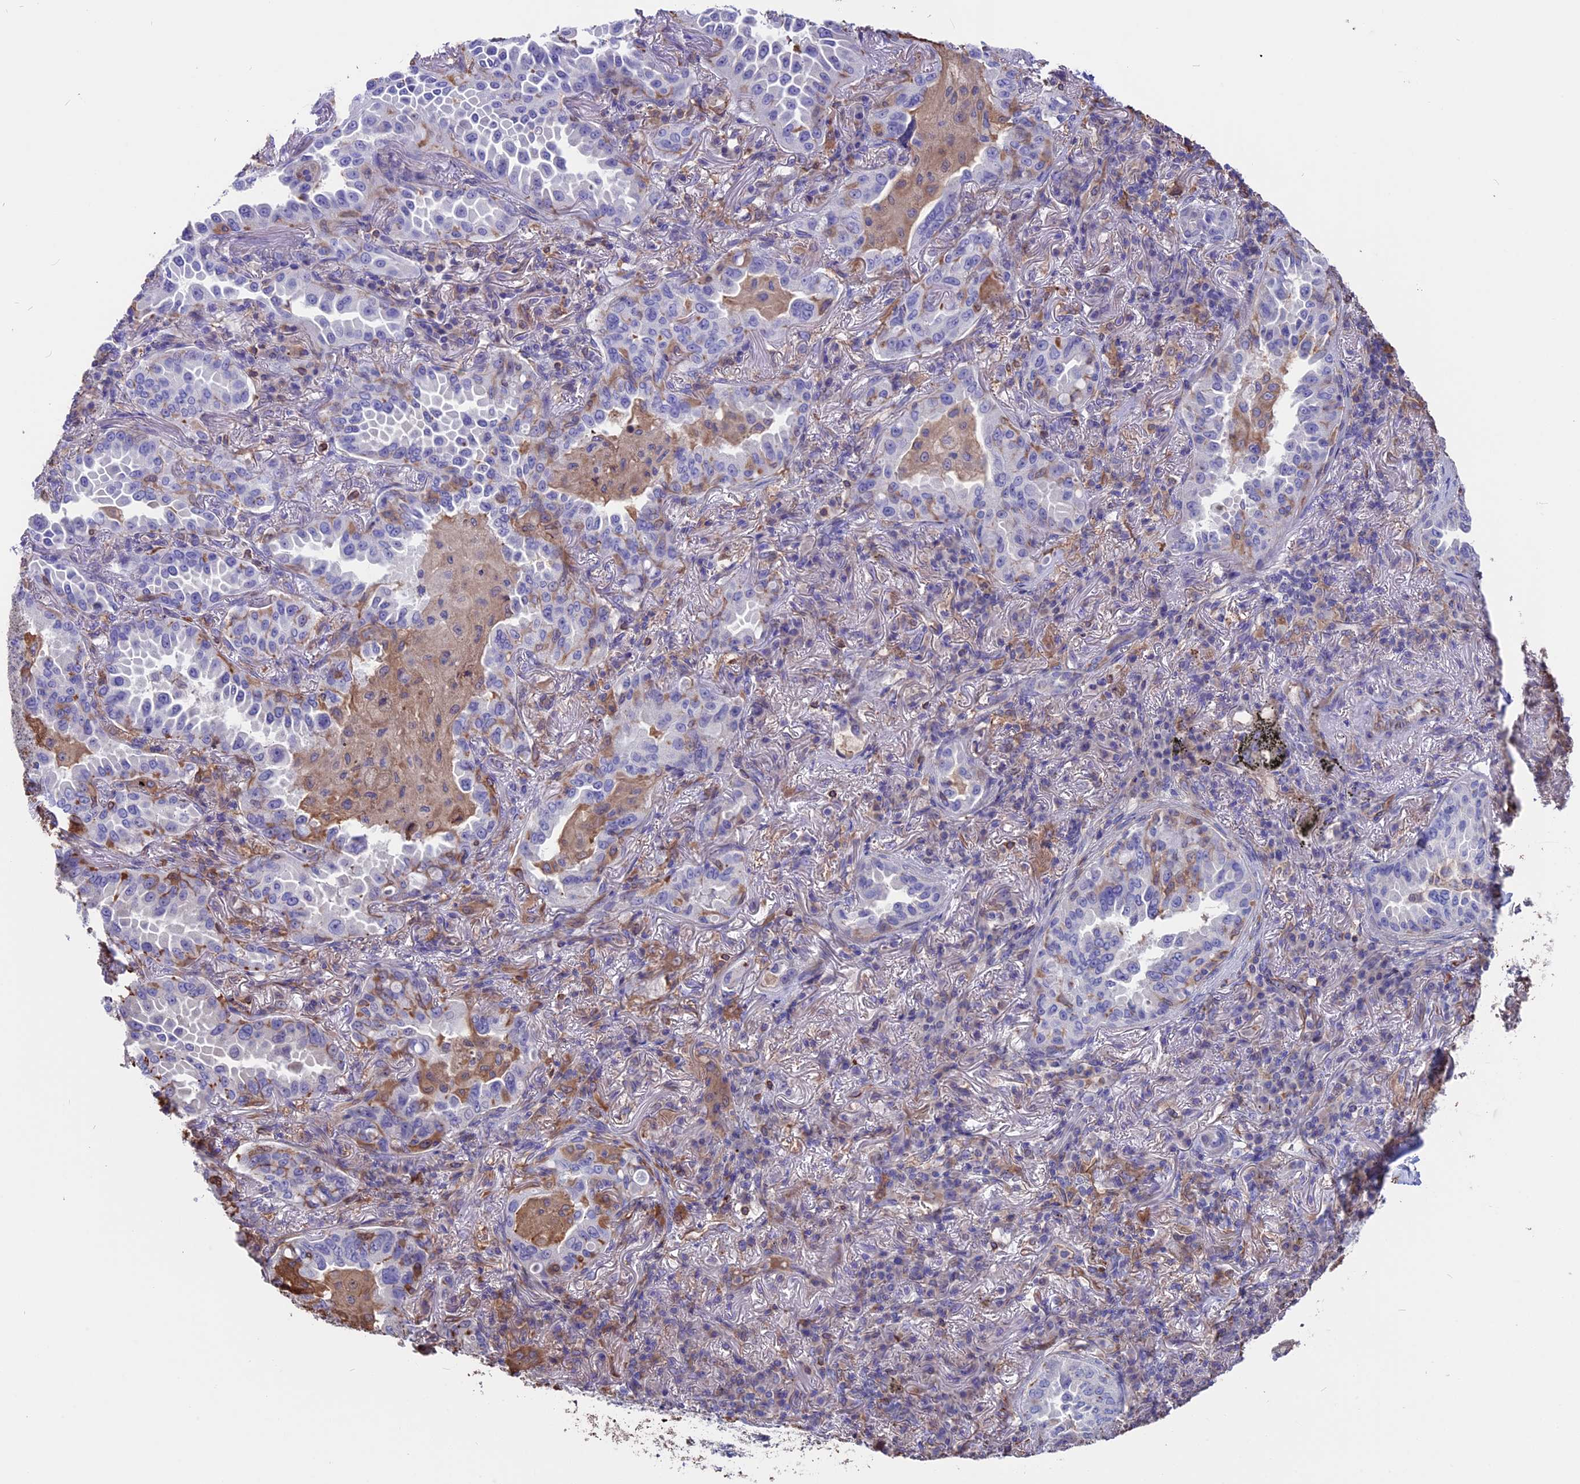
{"staining": {"intensity": "negative", "quantity": "none", "location": "none"}, "tissue": "lung cancer", "cell_type": "Tumor cells", "image_type": "cancer", "snomed": [{"axis": "morphology", "description": "Adenocarcinoma, NOS"}, {"axis": "topography", "description": "Lung"}], "caption": "Tumor cells are negative for protein expression in human lung cancer (adenocarcinoma).", "gene": "SEH1L", "patient": {"sex": "female", "age": 69}}